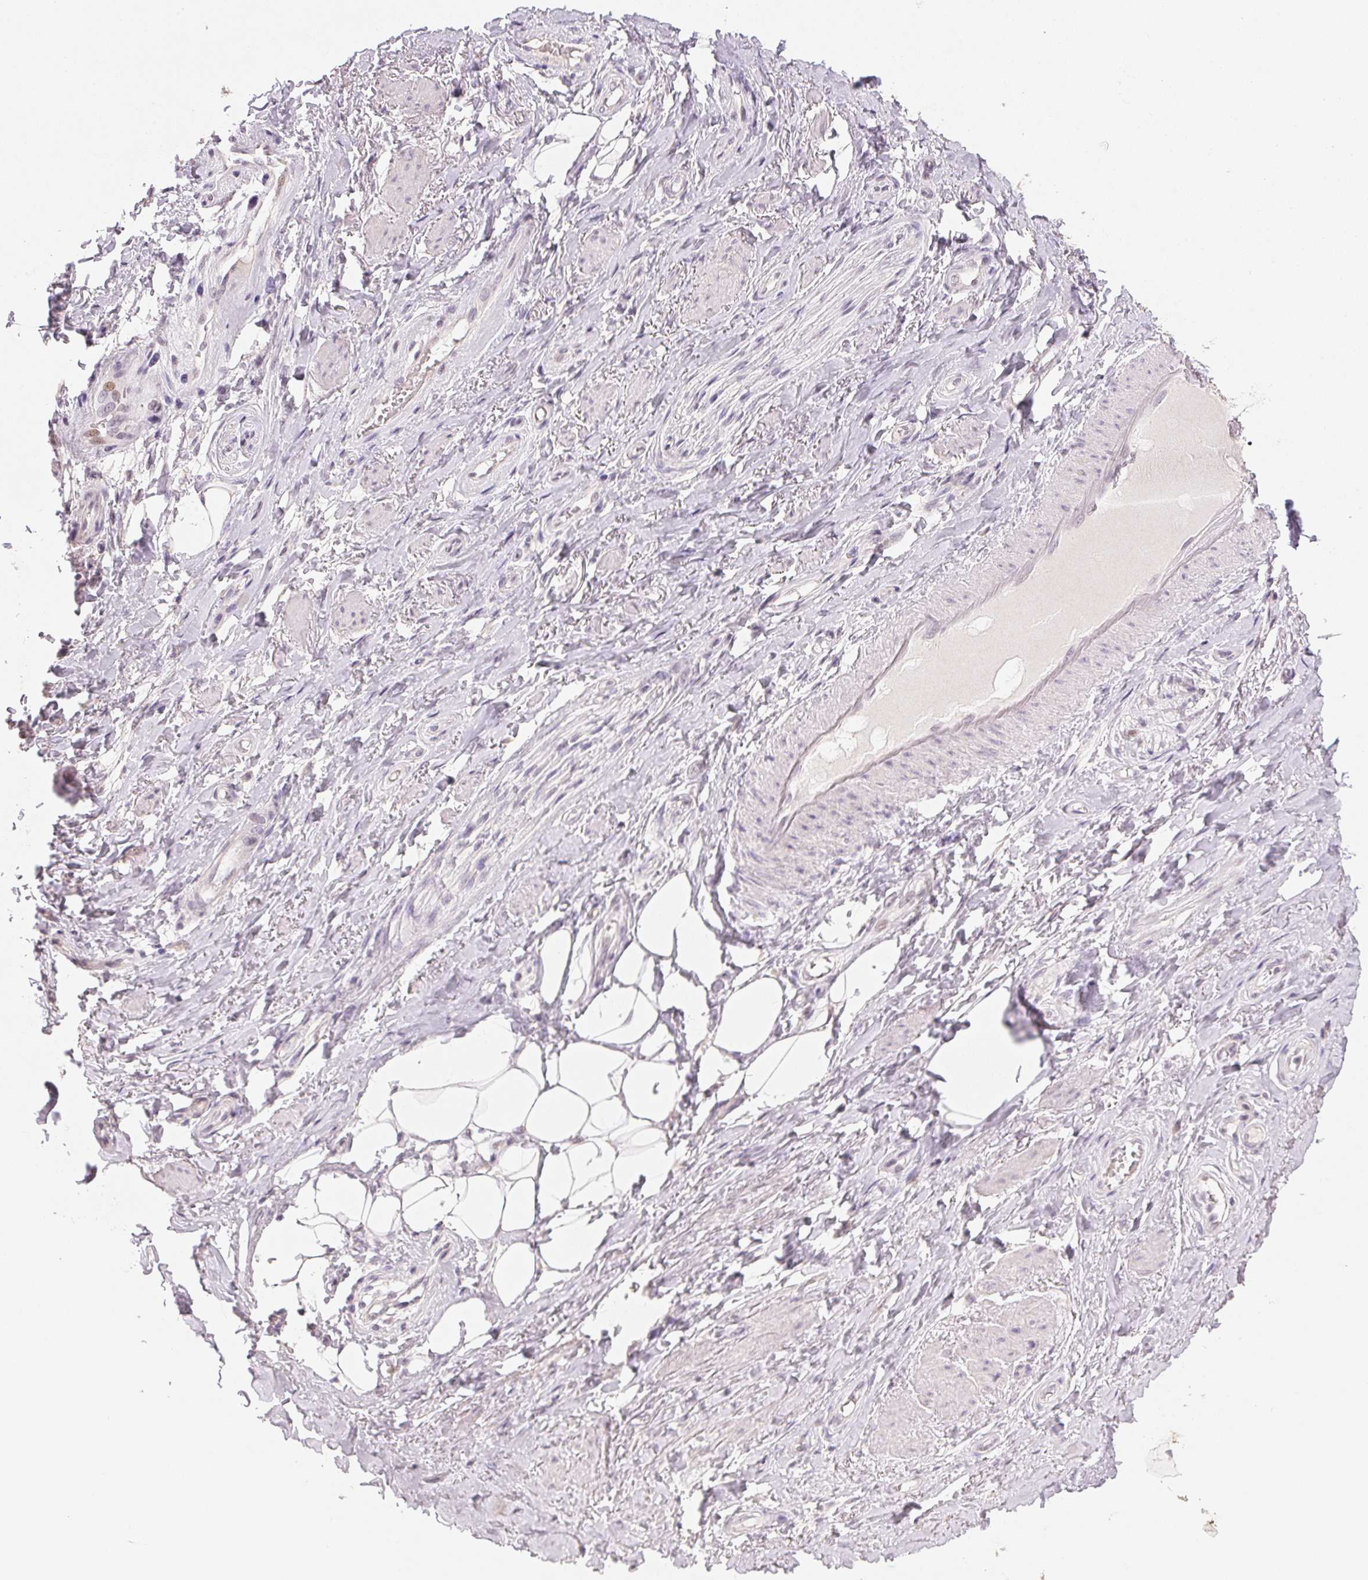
{"staining": {"intensity": "negative", "quantity": "none", "location": "none"}, "tissue": "adipose tissue", "cell_type": "Adipocytes", "image_type": "normal", "snomed": [{"axis": "morphology", "description": "Normal tissue, NOS"}, {"axis": "topography", "description": "Anal"}, {"axis": "topography", "description": "Peripheral nerve tissue"}], "caption": "DAB (3,3'-diaminobenzidine) immunohistochemical staining of benign human adipose tissue displays no significant positivity in adipocytes. (DAB (3,3'-diaminobenzidine) immunohistochemistry (IHC) visualized using brightfield microscopy, high magnification).", "gene": "POLR3G", "patient": {"sex": "male", "age": 53}}